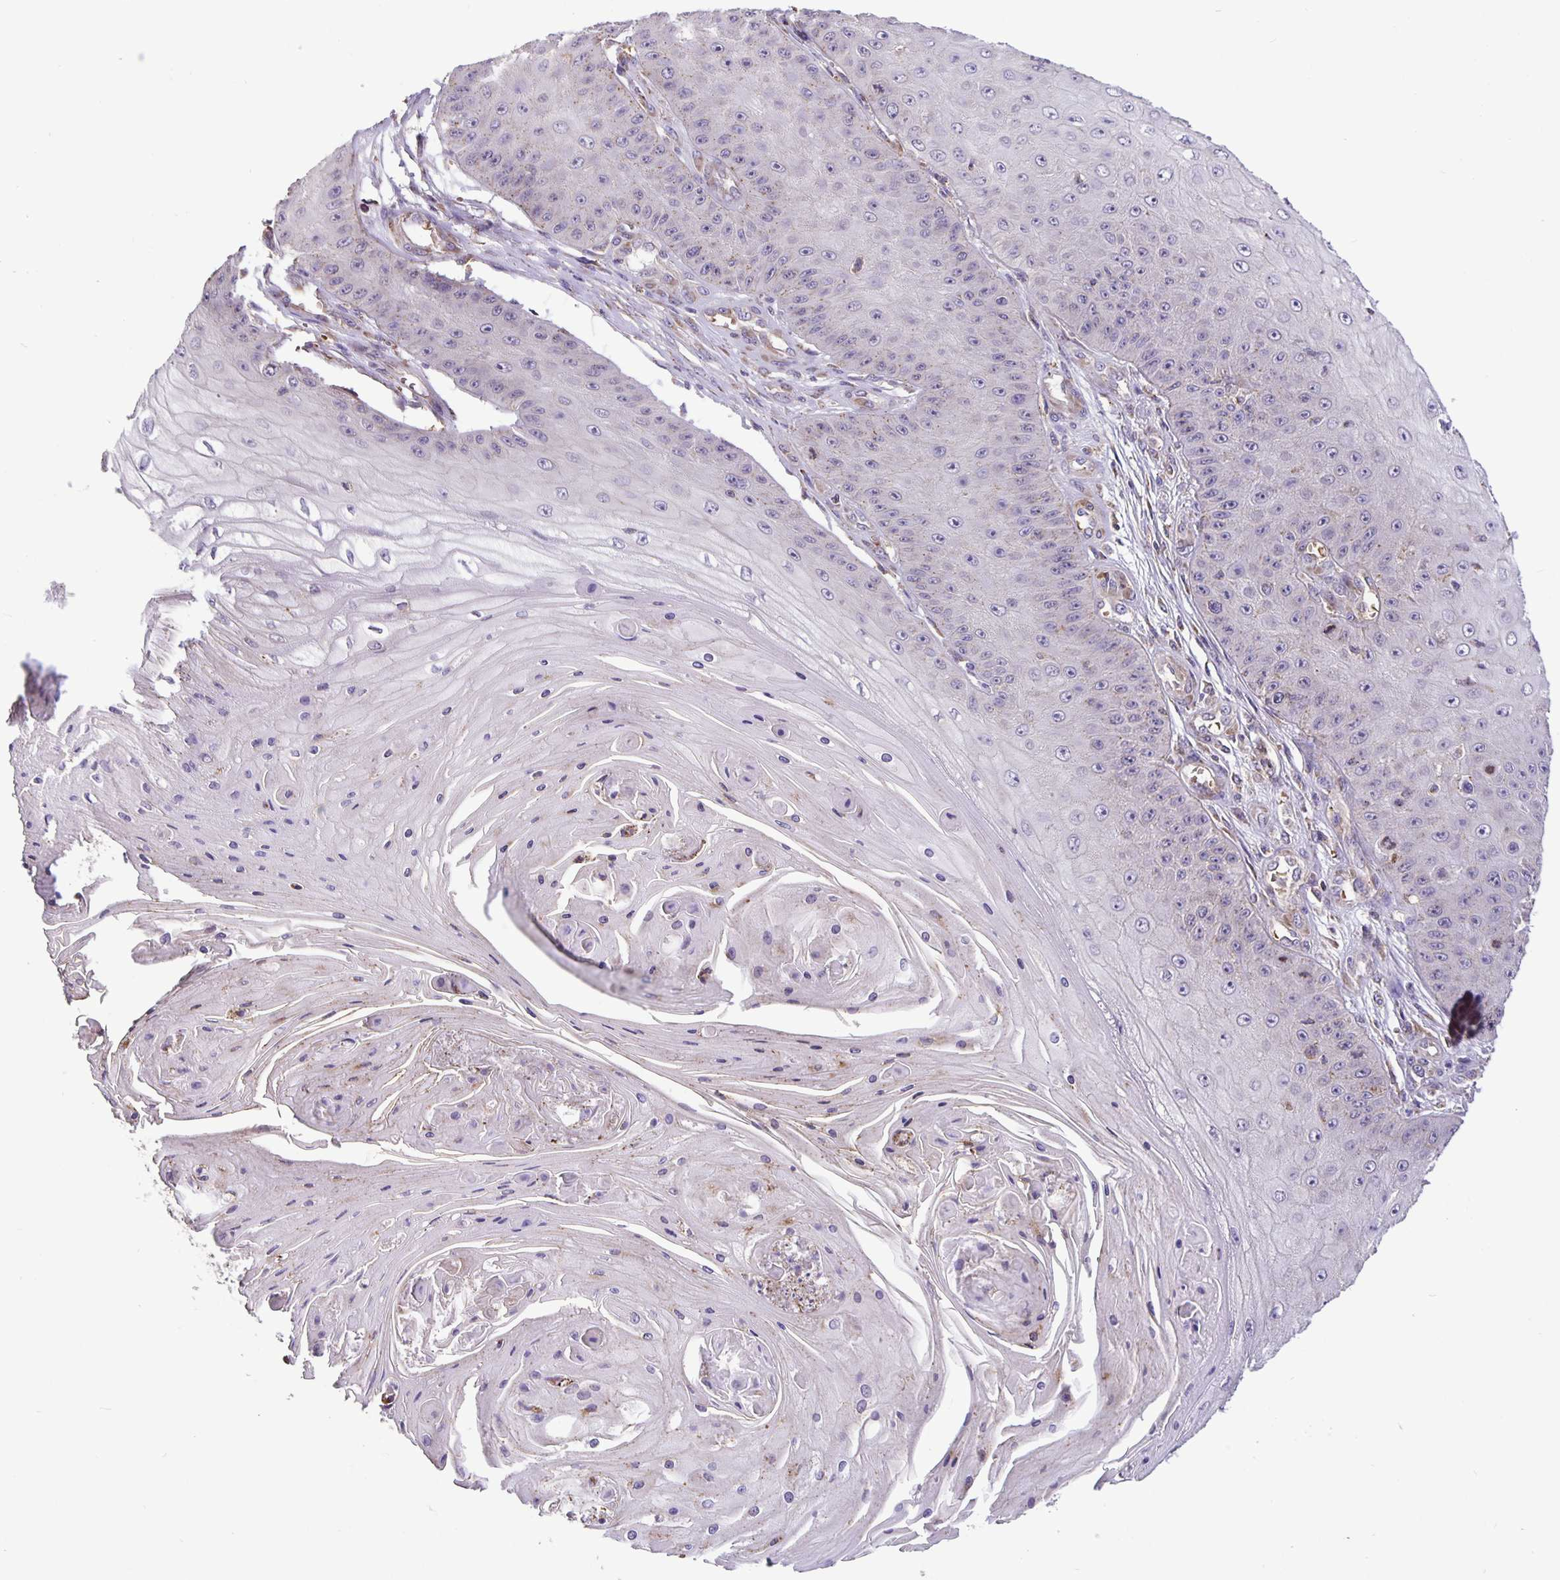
{"staining": {"intensity": "weak", "quantity": "<25%", "location": "cytoplasmic/membranous"}, "tissue": "skin cancer", "cell_type": "Tumor cells", "image_type": "cancer", "snomed": [{"axis": "morphology", "description": "Squamous cell carcinoma, NOS"}, {"axis": "topography", "description": "Skin"}], "caption": "The photomicrograph displays no significant positivity in tumor cells of skin cancer. (IHC, brightfield microscopy, high magnification).", "gene": "TMEM71", "patient": {"sex": "male", "age": 70}}